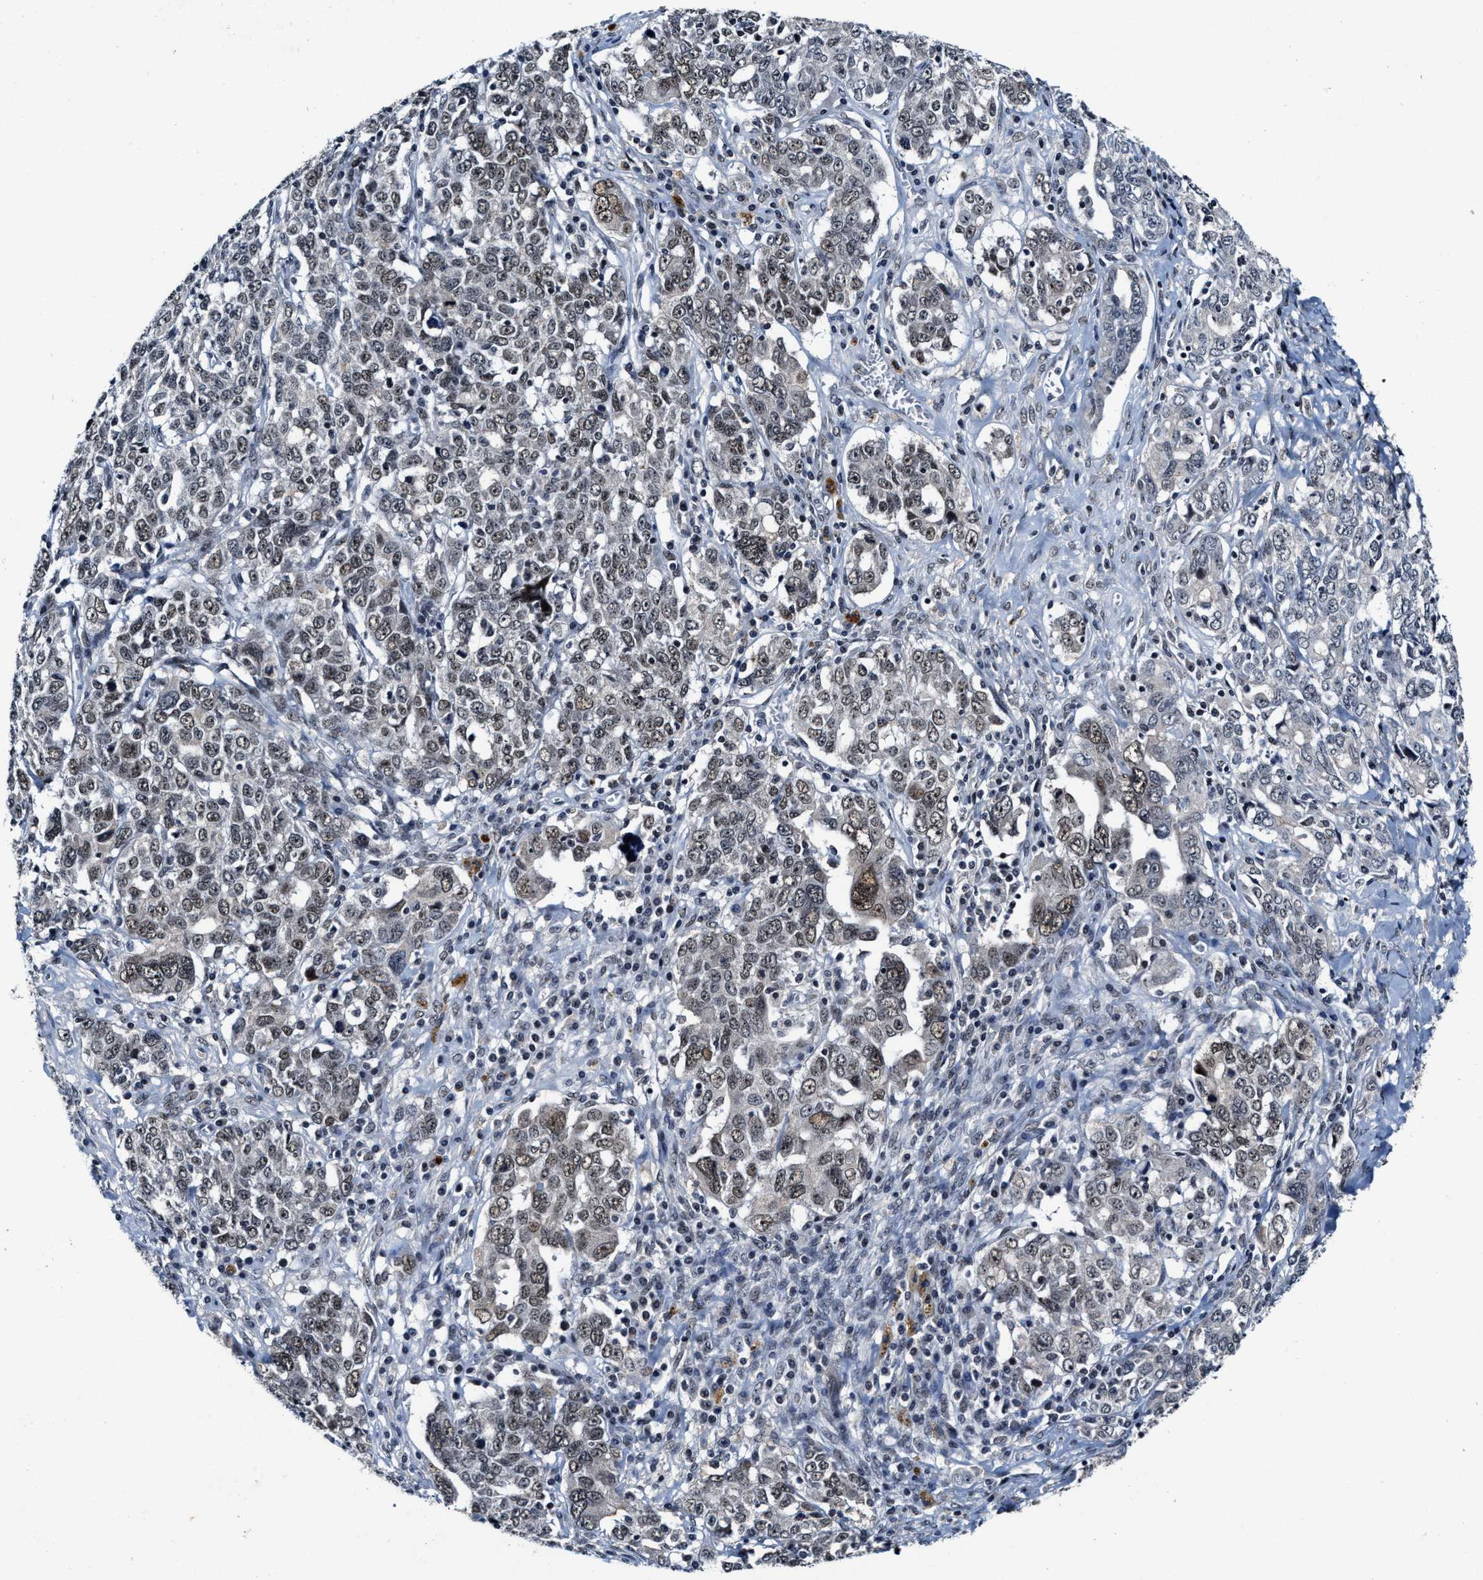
{"staining": {"intensity": "weak", "quantity": "25%-75%", "location": "nuclear"}, "tissue": "ovarian cancer", "cell_type": "Tumor cells", "image_type": "cancer", "snomed": [{"axis": "morphology", "description": "Carcinoma, endometroid"}, {"axis": "topography", "description": "Ovary"}], "caption": "Immunohistochemical staining of ovarian cancer (endometroid carcinoma) exhibits low levels of weak nuclear protein staining in about 25%-75% of tumor cells.", "gene": "INIP", "patient": {"sex": "female", "age": 62}}